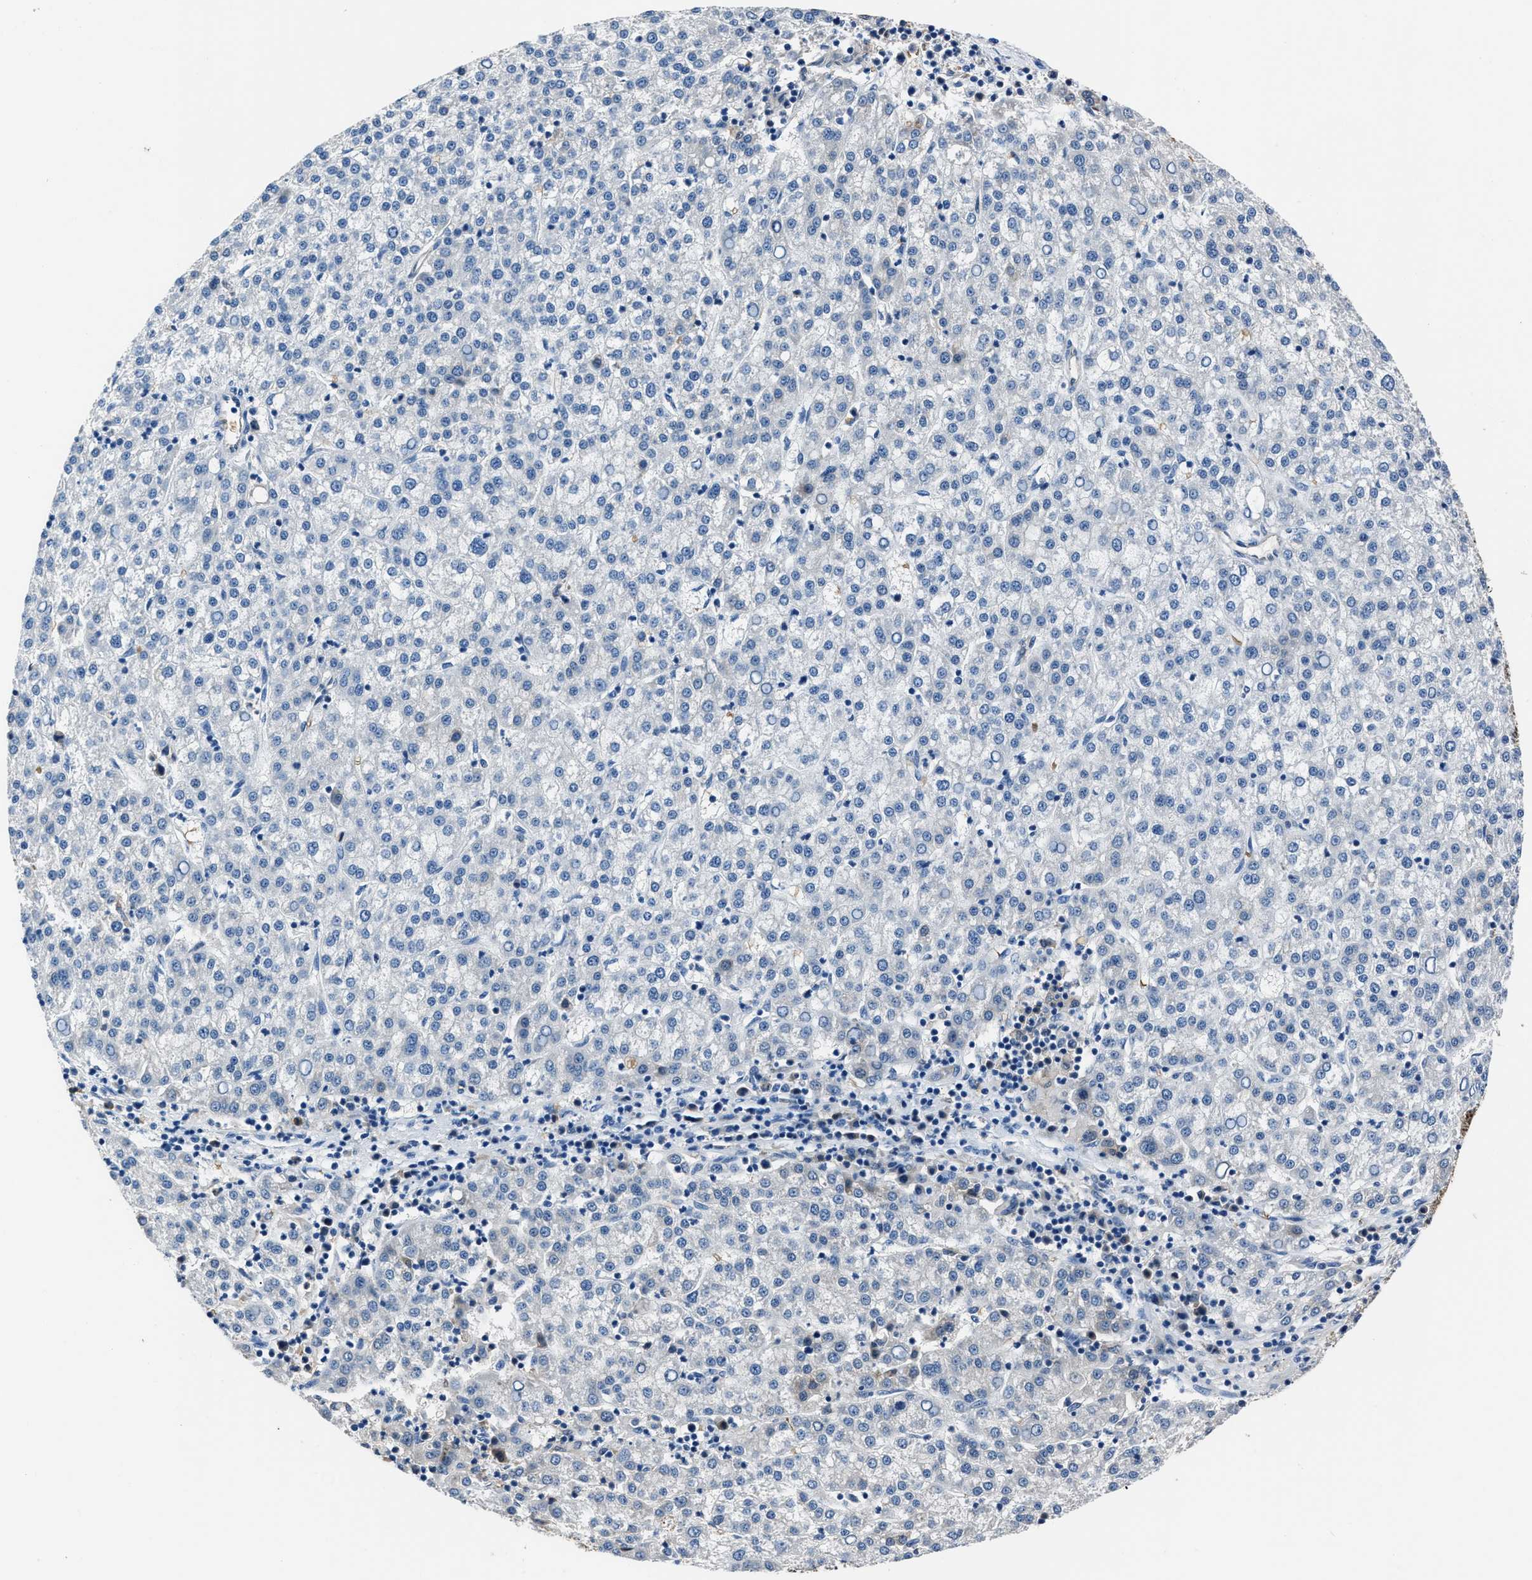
{"staining": {"intensity": "negative", "quantity": "none", "location": "none"}, "tissue": "liver cancer", "cell_type": "Tumor cells", "image_type": "cancer", "snomed": [{"axis": "morphology", "description": "Carcinoma, Hepatocellular, NOS"}, {"axis": "topography", "description": "Liver"}], "caption": "Liver cancer stained for a protein using immunohistochemistry (IHC) demonstrates no positivity tumor cells.", "gene": "PPA1", "patient": {"sex": "female", "age": 58}}